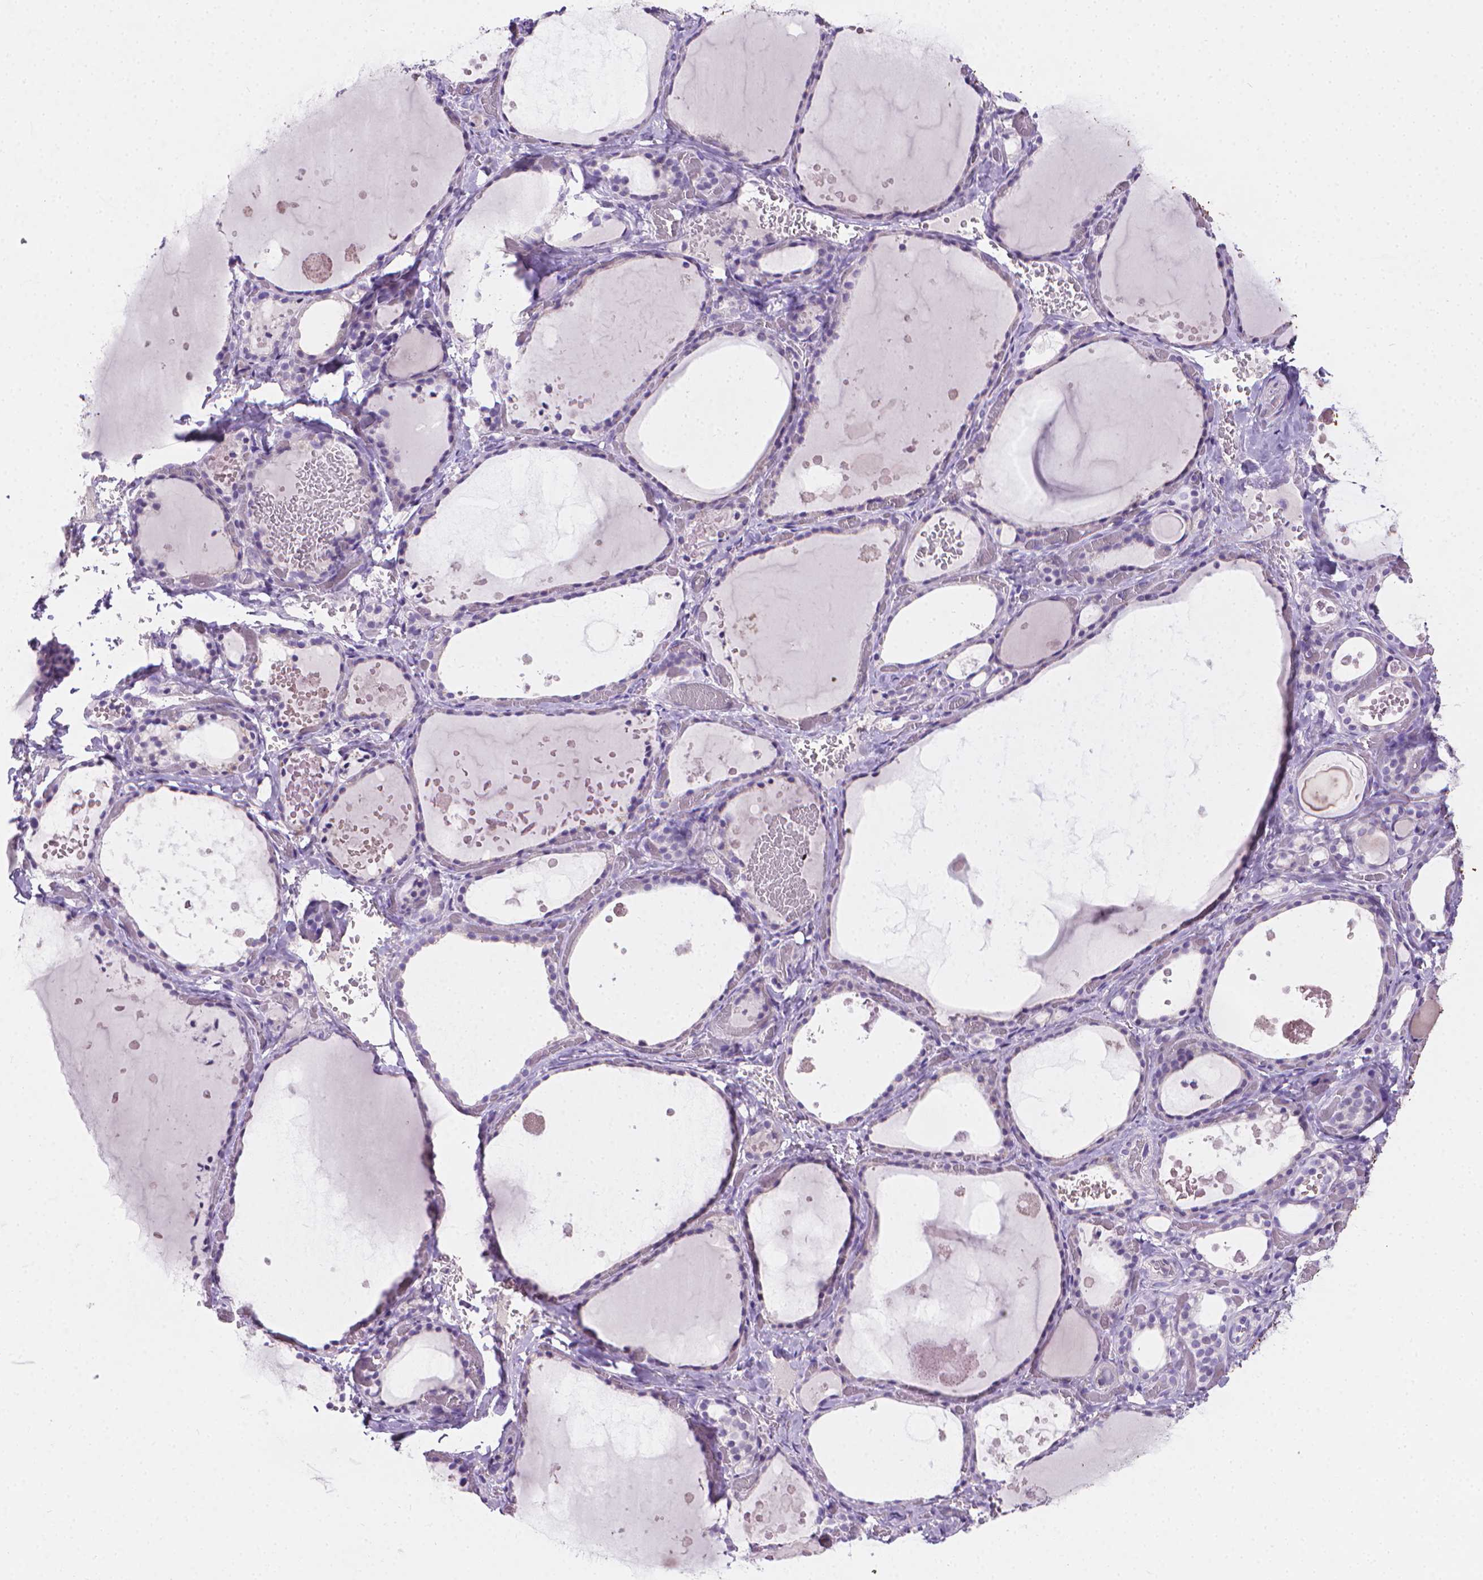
{"staining": {"intensity": "negative", "quantity": "none", "location": "none"}, "tissue": "thyroid gland", "cell_type": "Glandular cells", "image_type": "normal", "snomed": [{"axis": "morphology", "description": "Normal tissue, NOS"}, {"axis": "topography", "description": "Thyroid gland"}], "caption": "High magnification brightfield microscopy of unremarkable thyroid gland stained with DAB (brown) and counterstained with hematoxylin (blue): glandular cells show no significant staining. (DAB (3,3'-diaminobenzidine) immunohistochemistry (IHC), high magnification).", "gene": "TNNI2", "patient": {"sex": "female", "age": 56}}